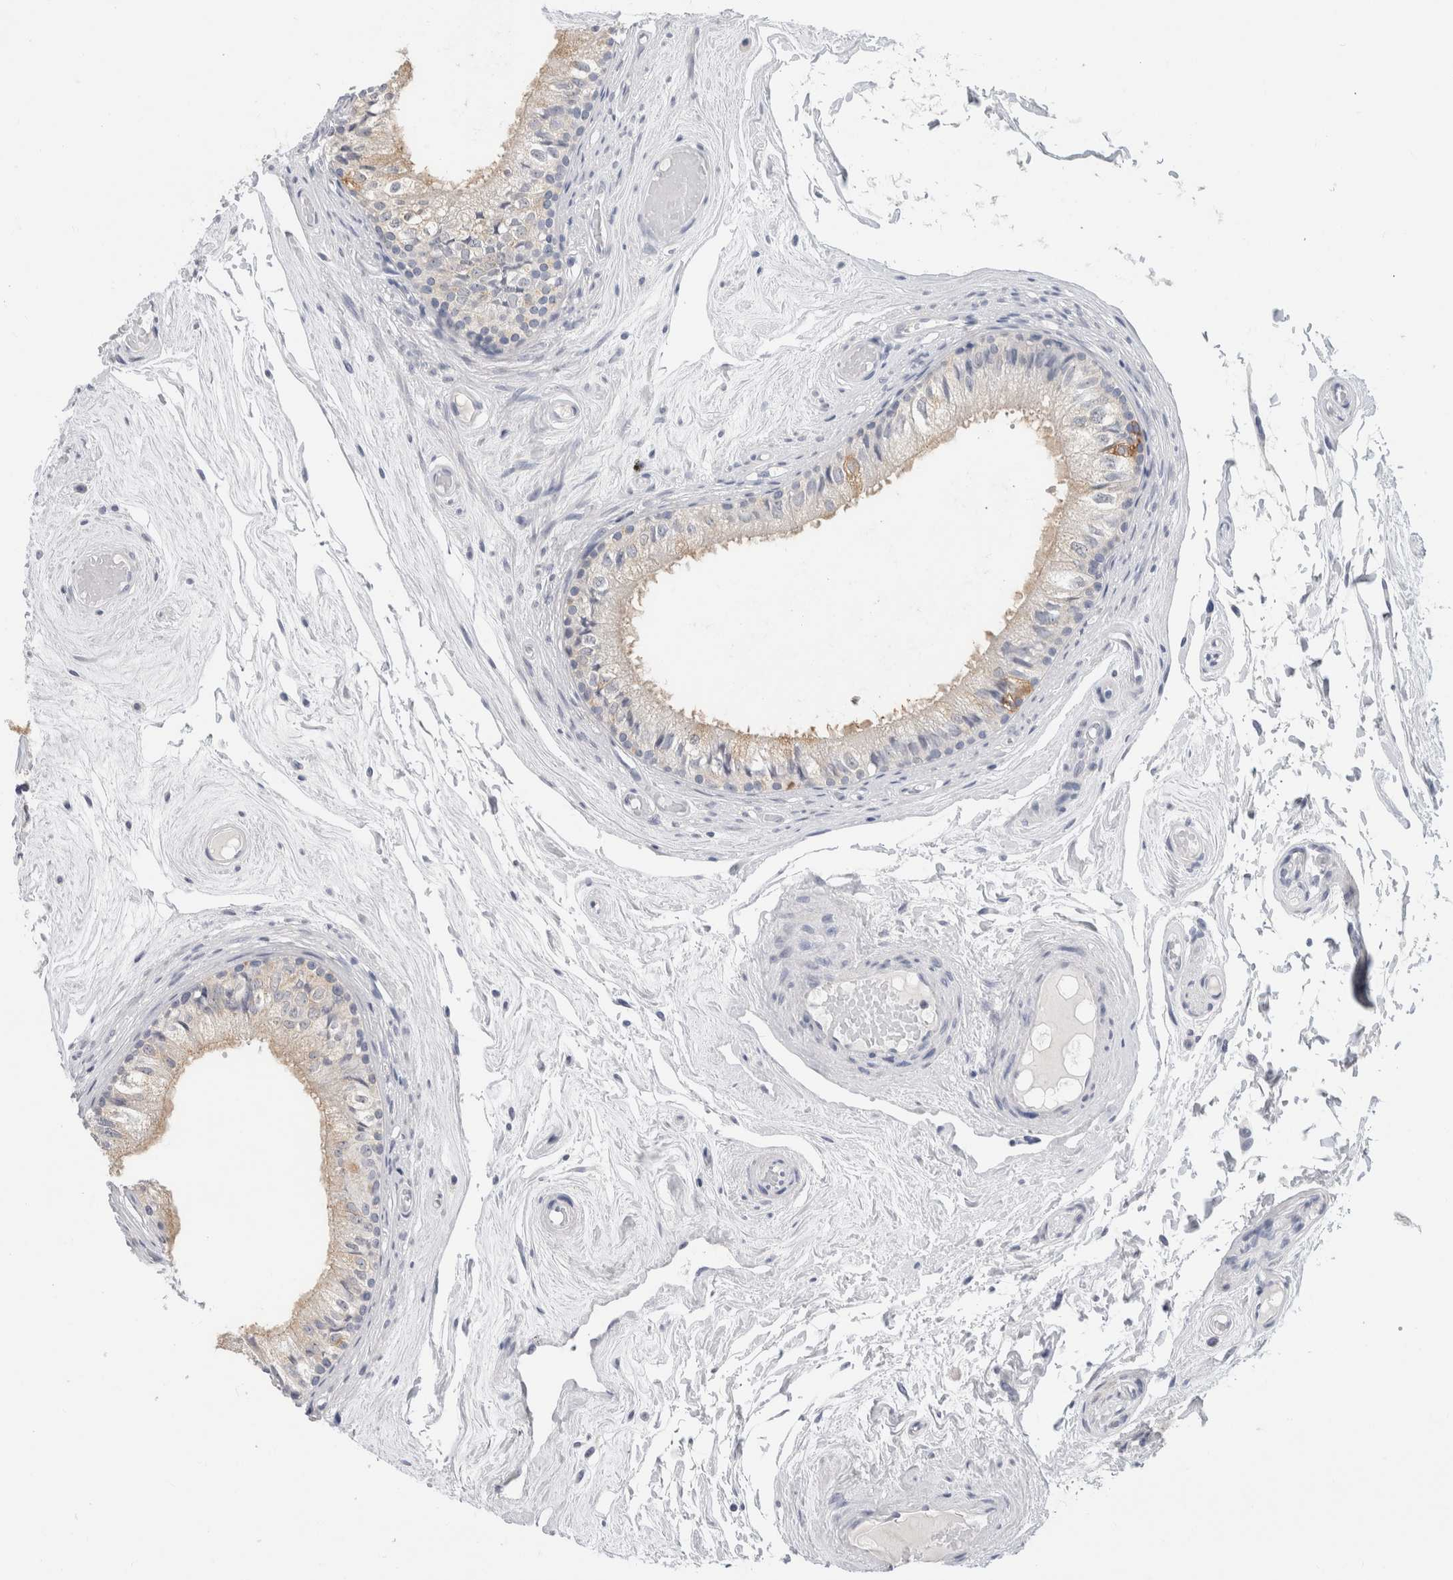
{"staining": {"intensity": "weak", "quantity": "<25%", "location": "cytoplasmic/membranous"}, "tissue": "epididymis", "cell_type": "Glandular cells", "image_type": "normal", "snomed": [{"axis": "morphology", "description": "Normal tissue, NOS"}, {"axis": "topography", "description": "Epididymis"}], "caption": "High magnification brightfield microscopy of normal epididymis stained with DAB (3,3'-diaminobenzidine) (brown) and counterstained with hematoxylin (blue): glandular cells show no significant expression. Nuclei are stained in blue.", "gene": "BCAN", "patient": {"sex": "male", "age": 79}}